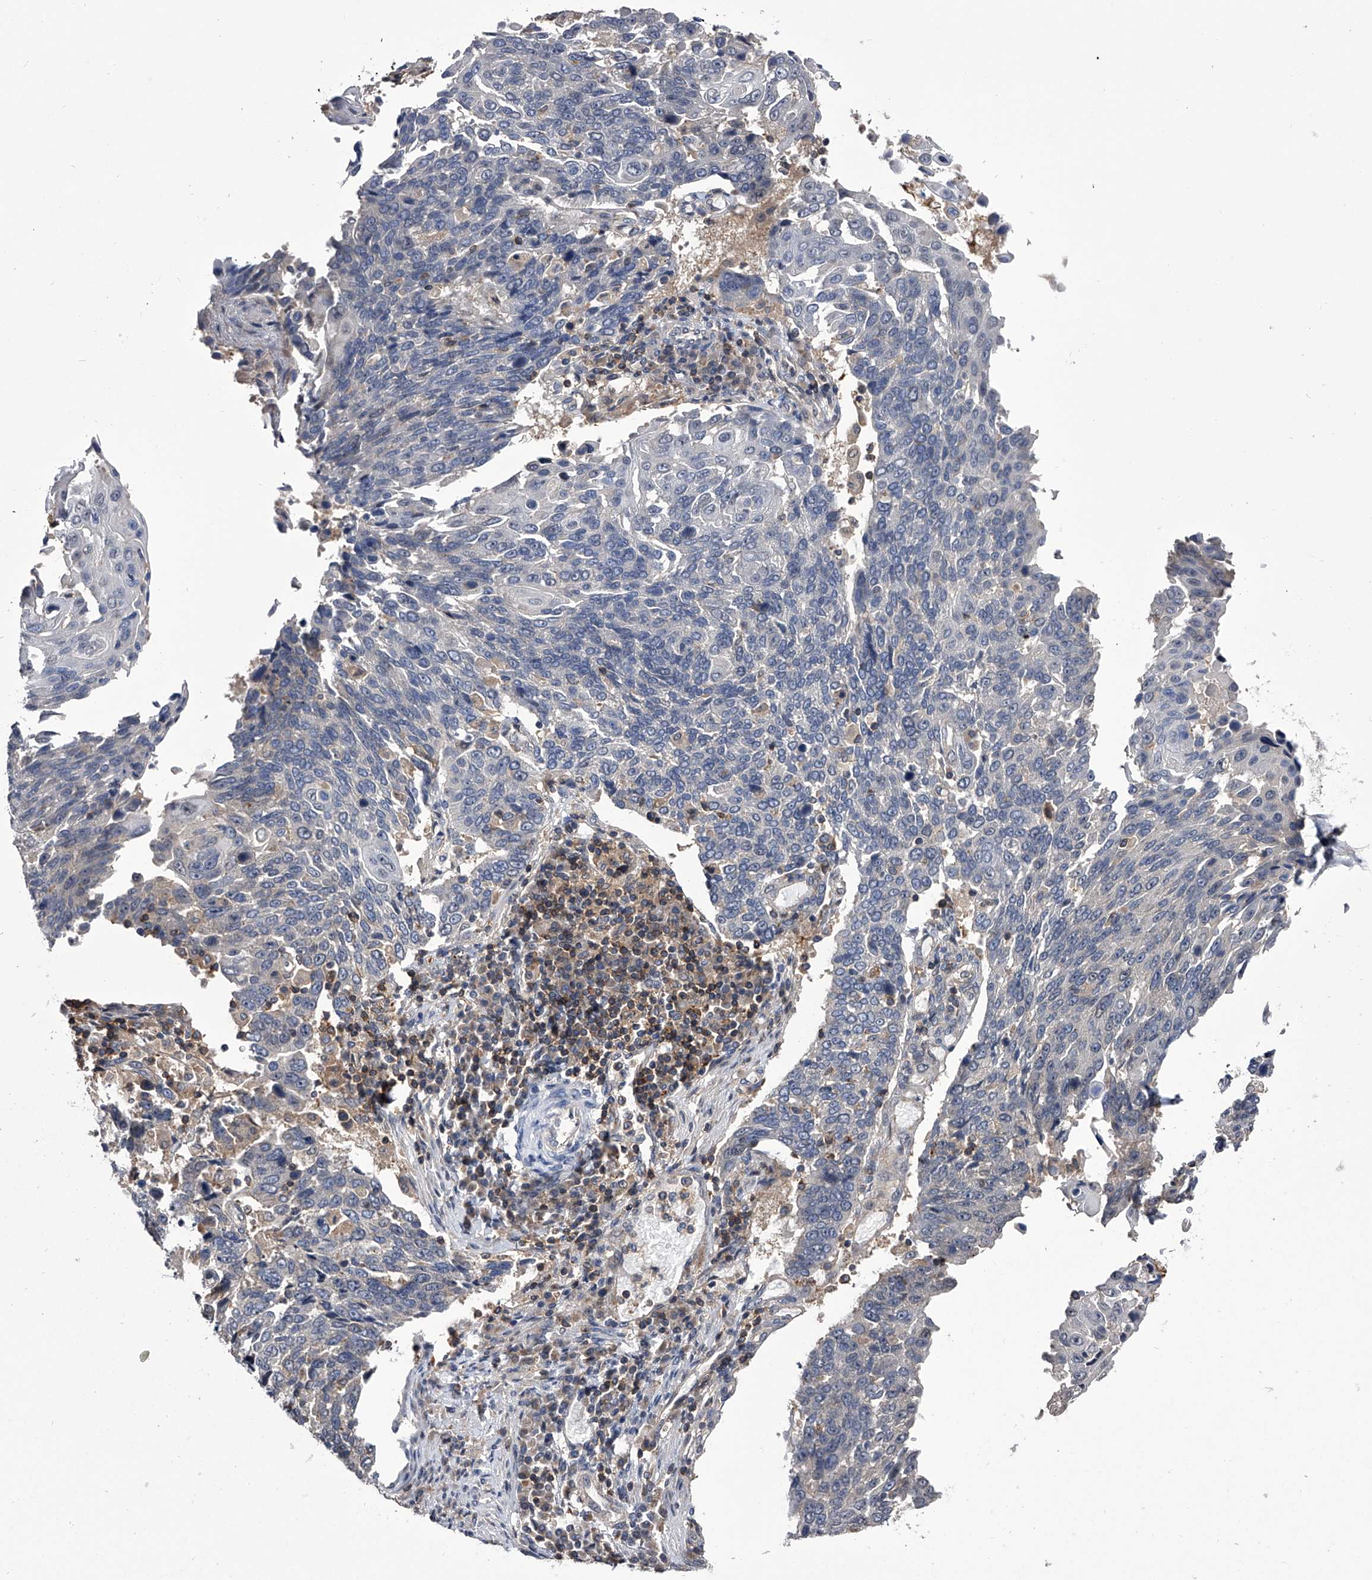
{"staining": {"intensity": "negative", "quantity": "none", "location": "none"}, "tissue": "lung cancer", "cell_type": "Tumor cells", "image_type": "cancer", "snomed": [{"axis": "morphology", "description": "Squamous cell carcinoma, NOS"}, {"axis": "topography", "description": "Lung"}], "caption": "Histopathology image shows no protein staining in tumor cells of lung cancer (squamous cell carcinoma) tissue.", "gene": "PAN3", "patient": {"sex": "male", "age": 66}}